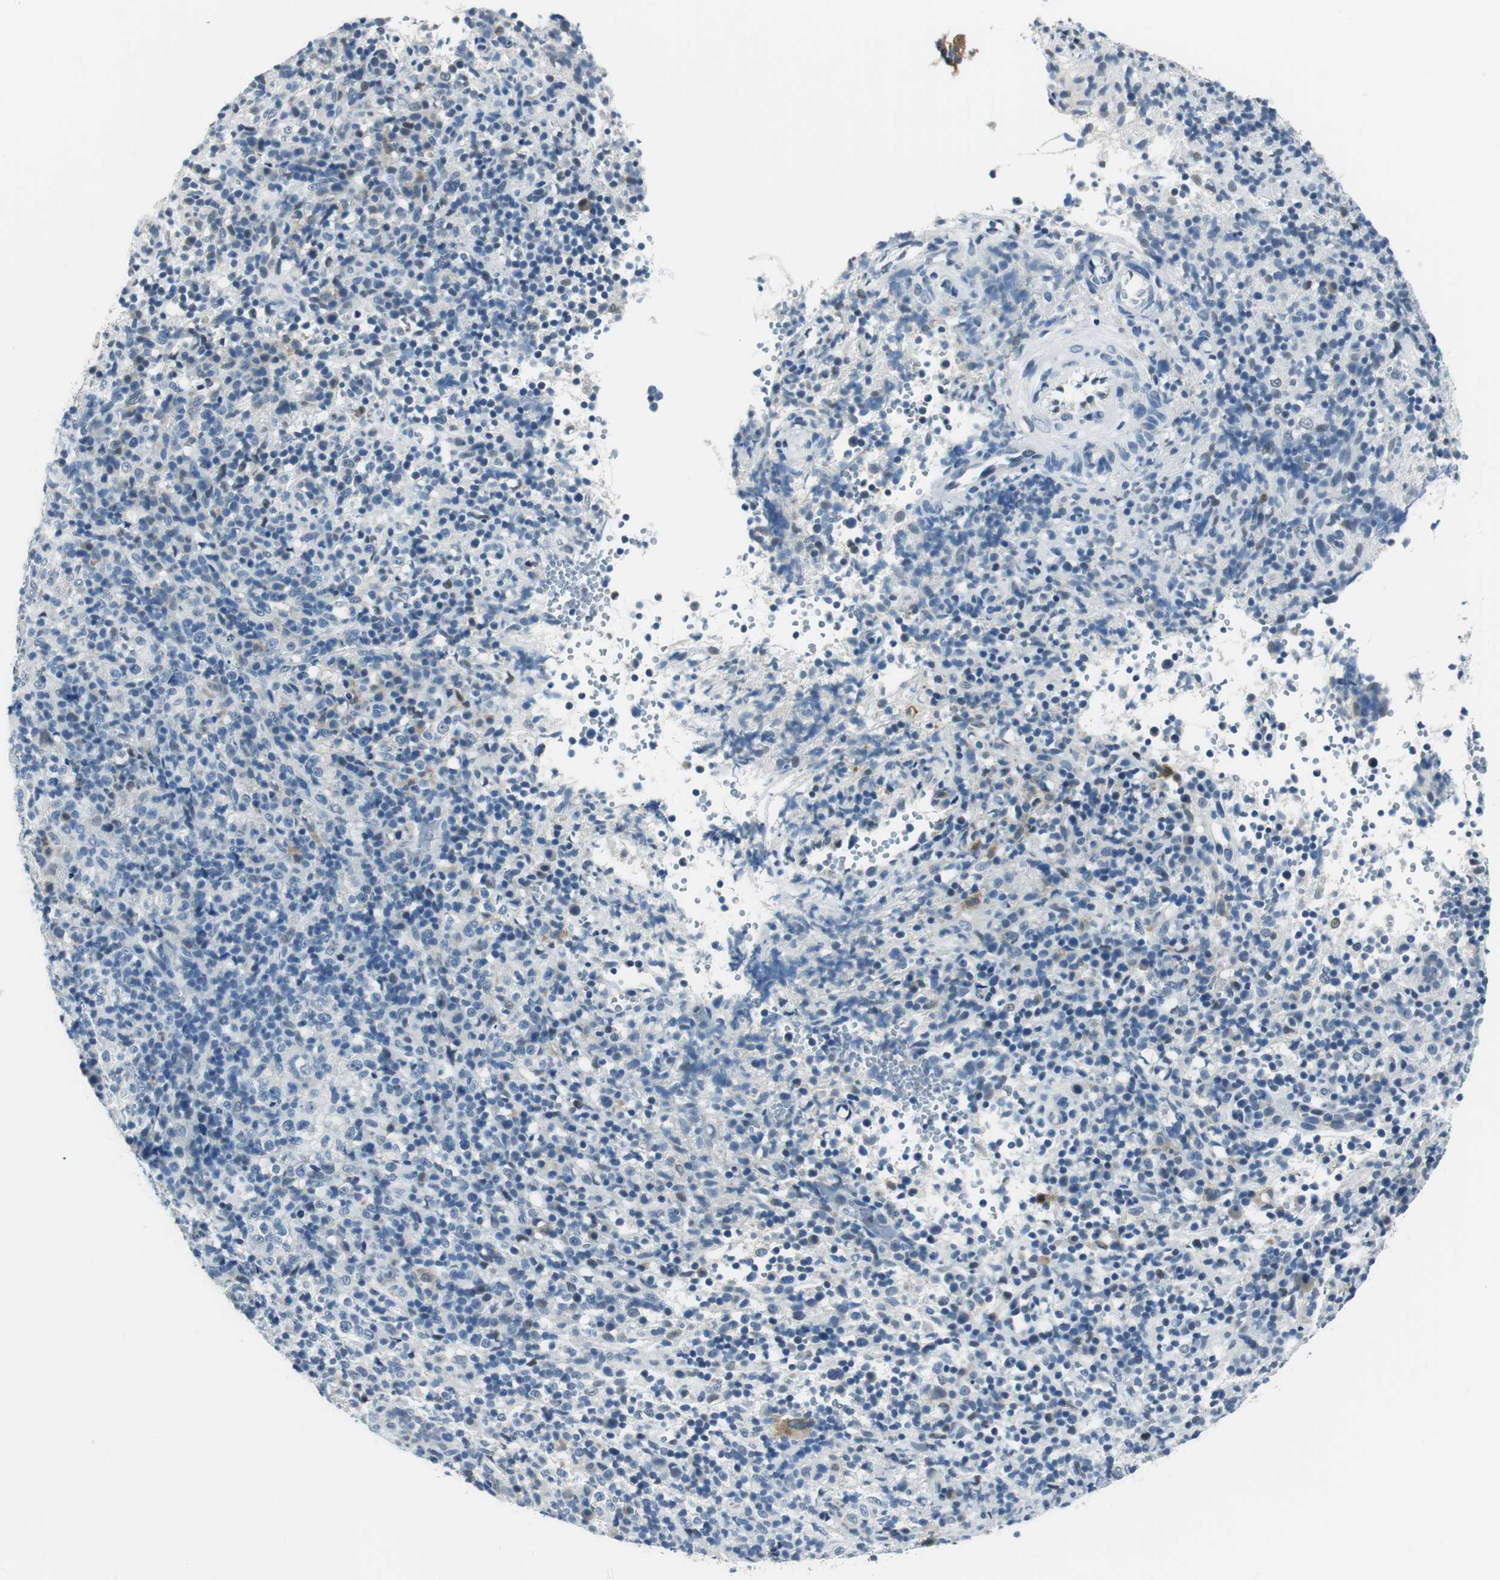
{"staining": {"intensity": "negative", "quantity": "none", "location": "none"}, "tissue": "lymphoma", "cell_type": "Tumor cells", "image_type": "cancer", "snomed": [{"axis": "morphology", "description": "Malignant lymphoma, non-Hodgkin's type, High grade"}, {"axis": "topography", "description": "Lymph node"}], "caption": "IHC of human lymphoma displays no positivity in tumor cells.", "gene": "ME1", "patient": {"sex": "female", "age": 76}}